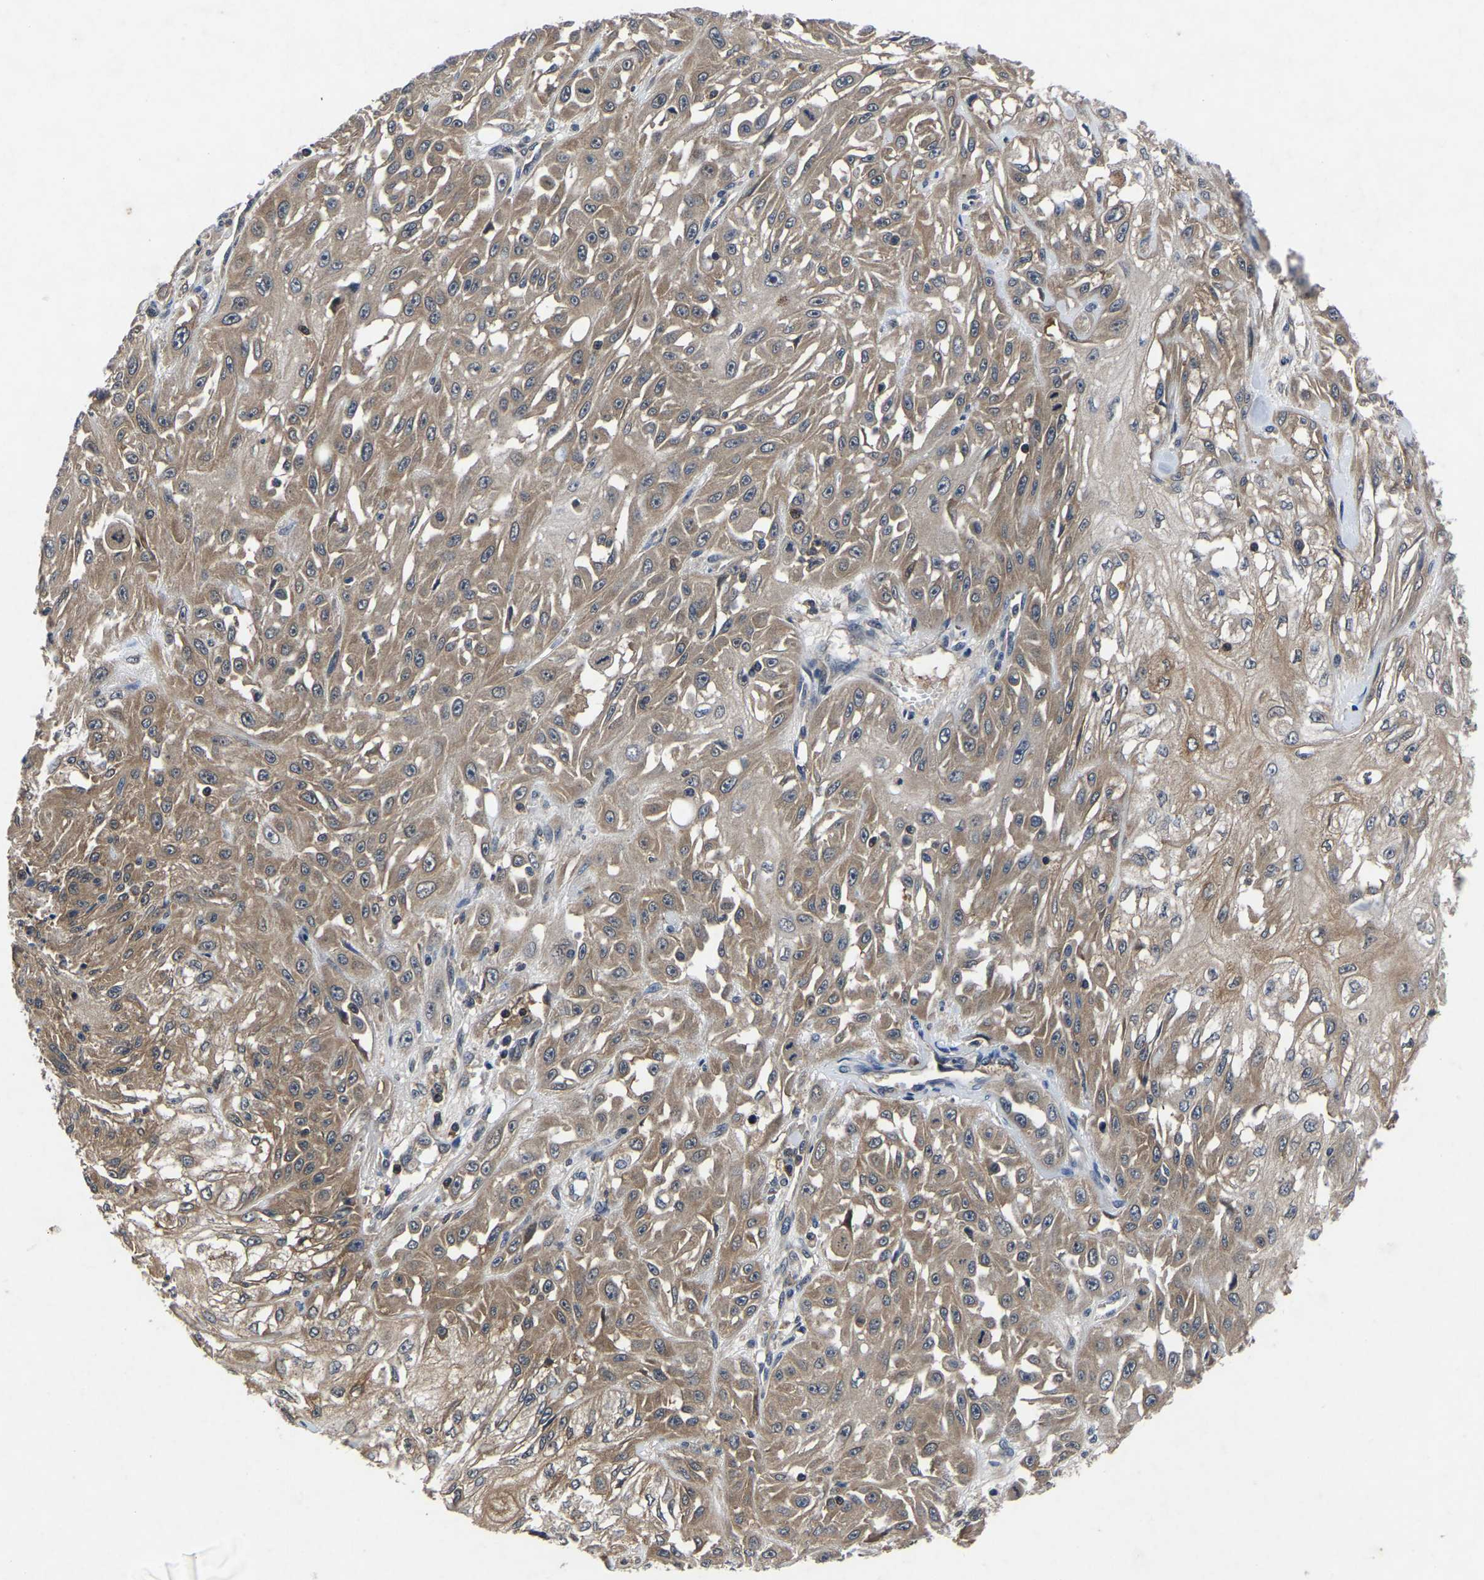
{"staining": {"intensity": "moderate", "quantity": ">75%", "location": "cytoplasmic/membranous"}, "tissue": "skin cancer", "cell_type": "Tumor cells", "image_type": "cancer", "snomed": [{"axis": "morphology", "description": "Squamous cell carcinoma, NOS"}, {"axis": "morphology", "description": "Squamous cell carcinoma, metastatic, NOS"}, {"axis": "topography", "description": "Skin"}, {"axis": "topography", "description": "Lymph node"}], "caption": "Immunohistochemistry (IHC) (DAB) staining of squamous cell carcinoma (skin) reveals moderate cytoplasmic/membranous protein expression in about >75% of tumor cells.", "gene": "FGD5", "patient": {"sex": "male", "age": 75}}